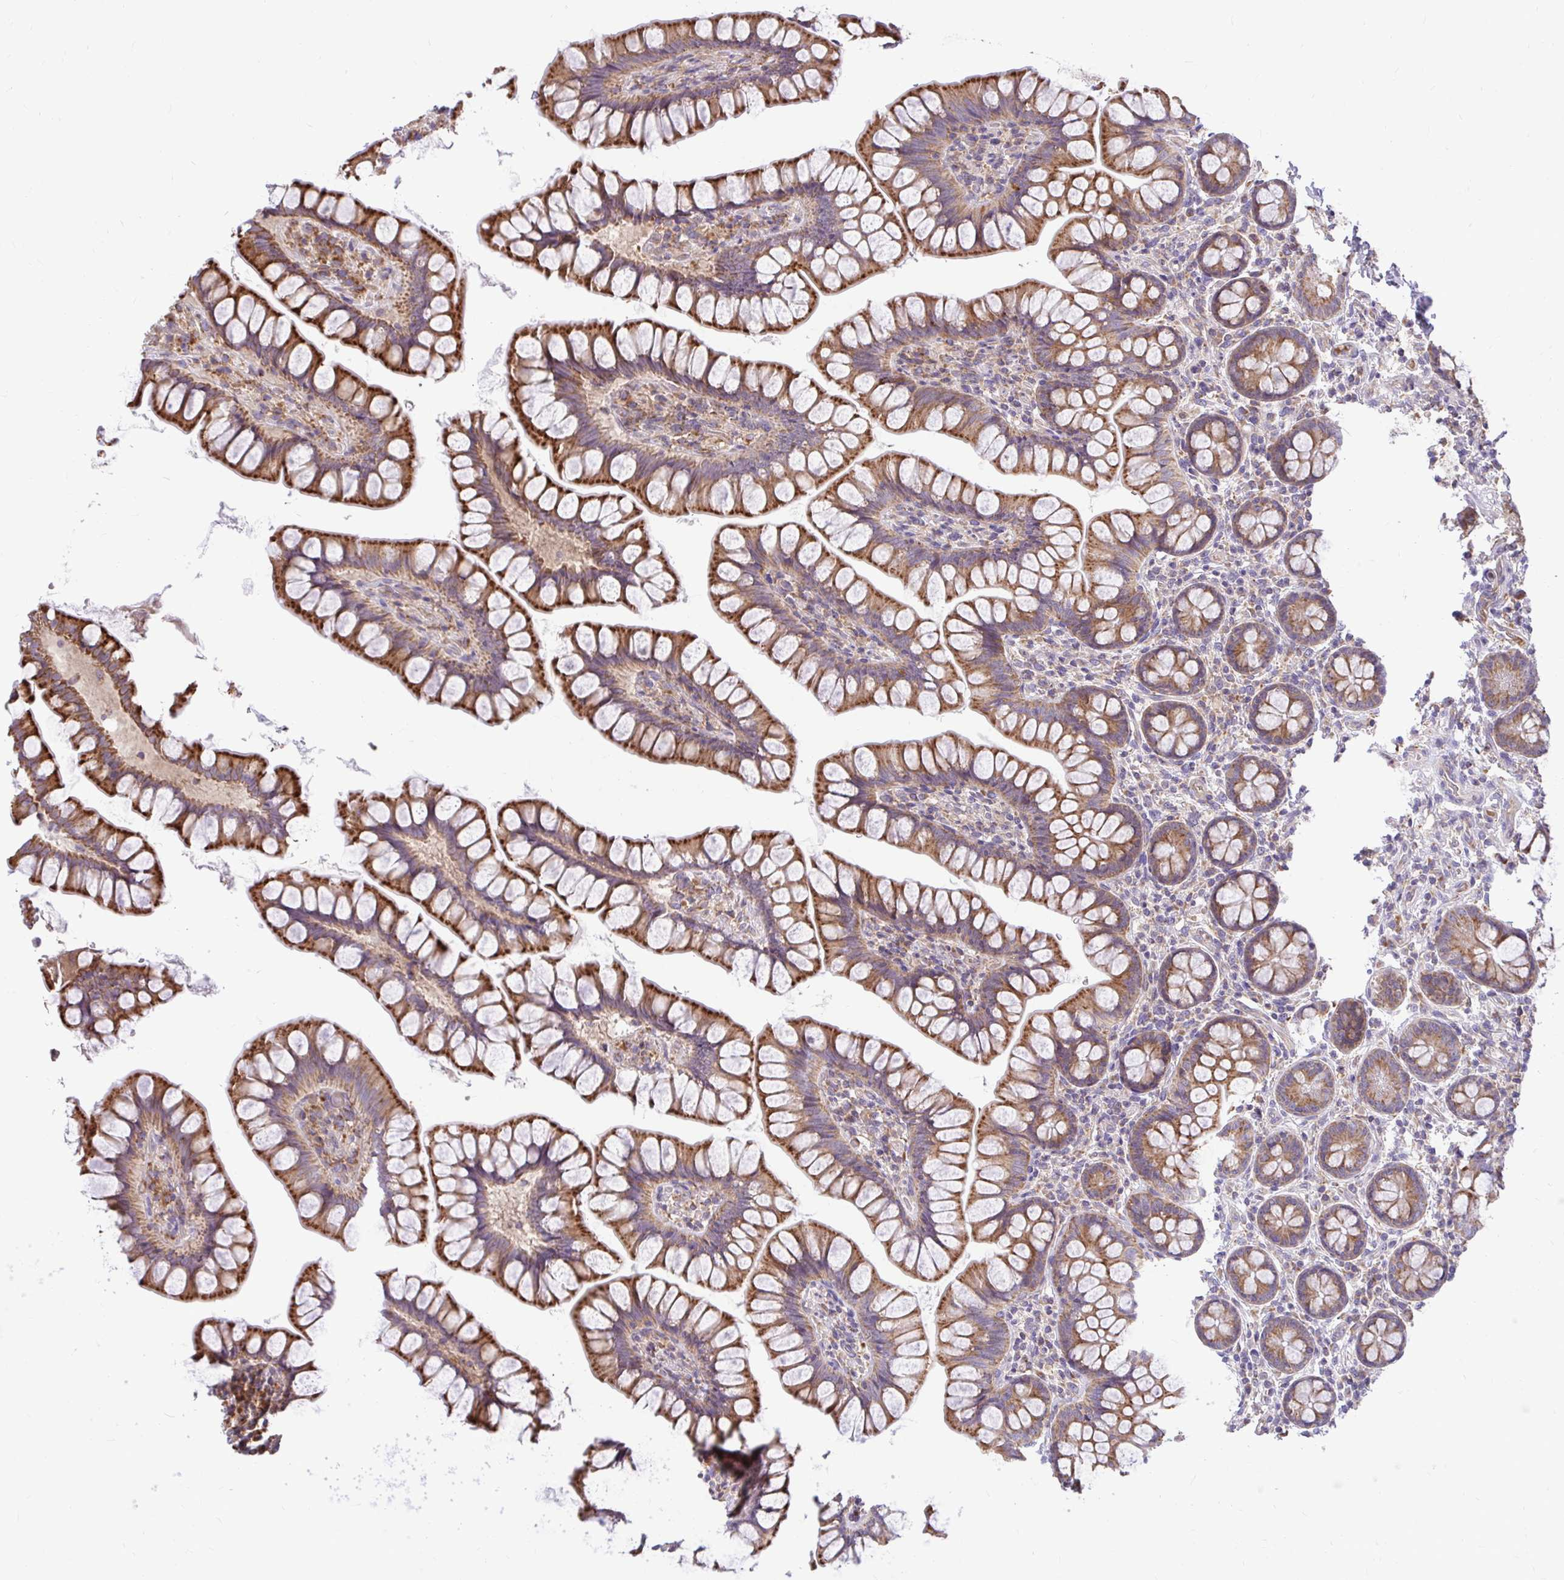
{"staining": {"intensity": "strong", "quantity": ">75%", "location": "cytoplasmic/membranous"}, "tissue": "small intestine", "cell_type": "Glandular cells", "image_type": "normal", "snomed": [{"axis": "morphology", "description": "Normal tissue, NOS"}, {"axis": "topography", "description": "Small intestine"}], "caption": "Protein staining by immunohistochemistry displays strong cytoplasmic/membranous positivity in about >75% of glandular cells in normal small intestine. (Brightfield microscopy of DAB IHC at high magnification).", "gene": "VTI1B", "patient": {"sex": "male", "age": 70}}